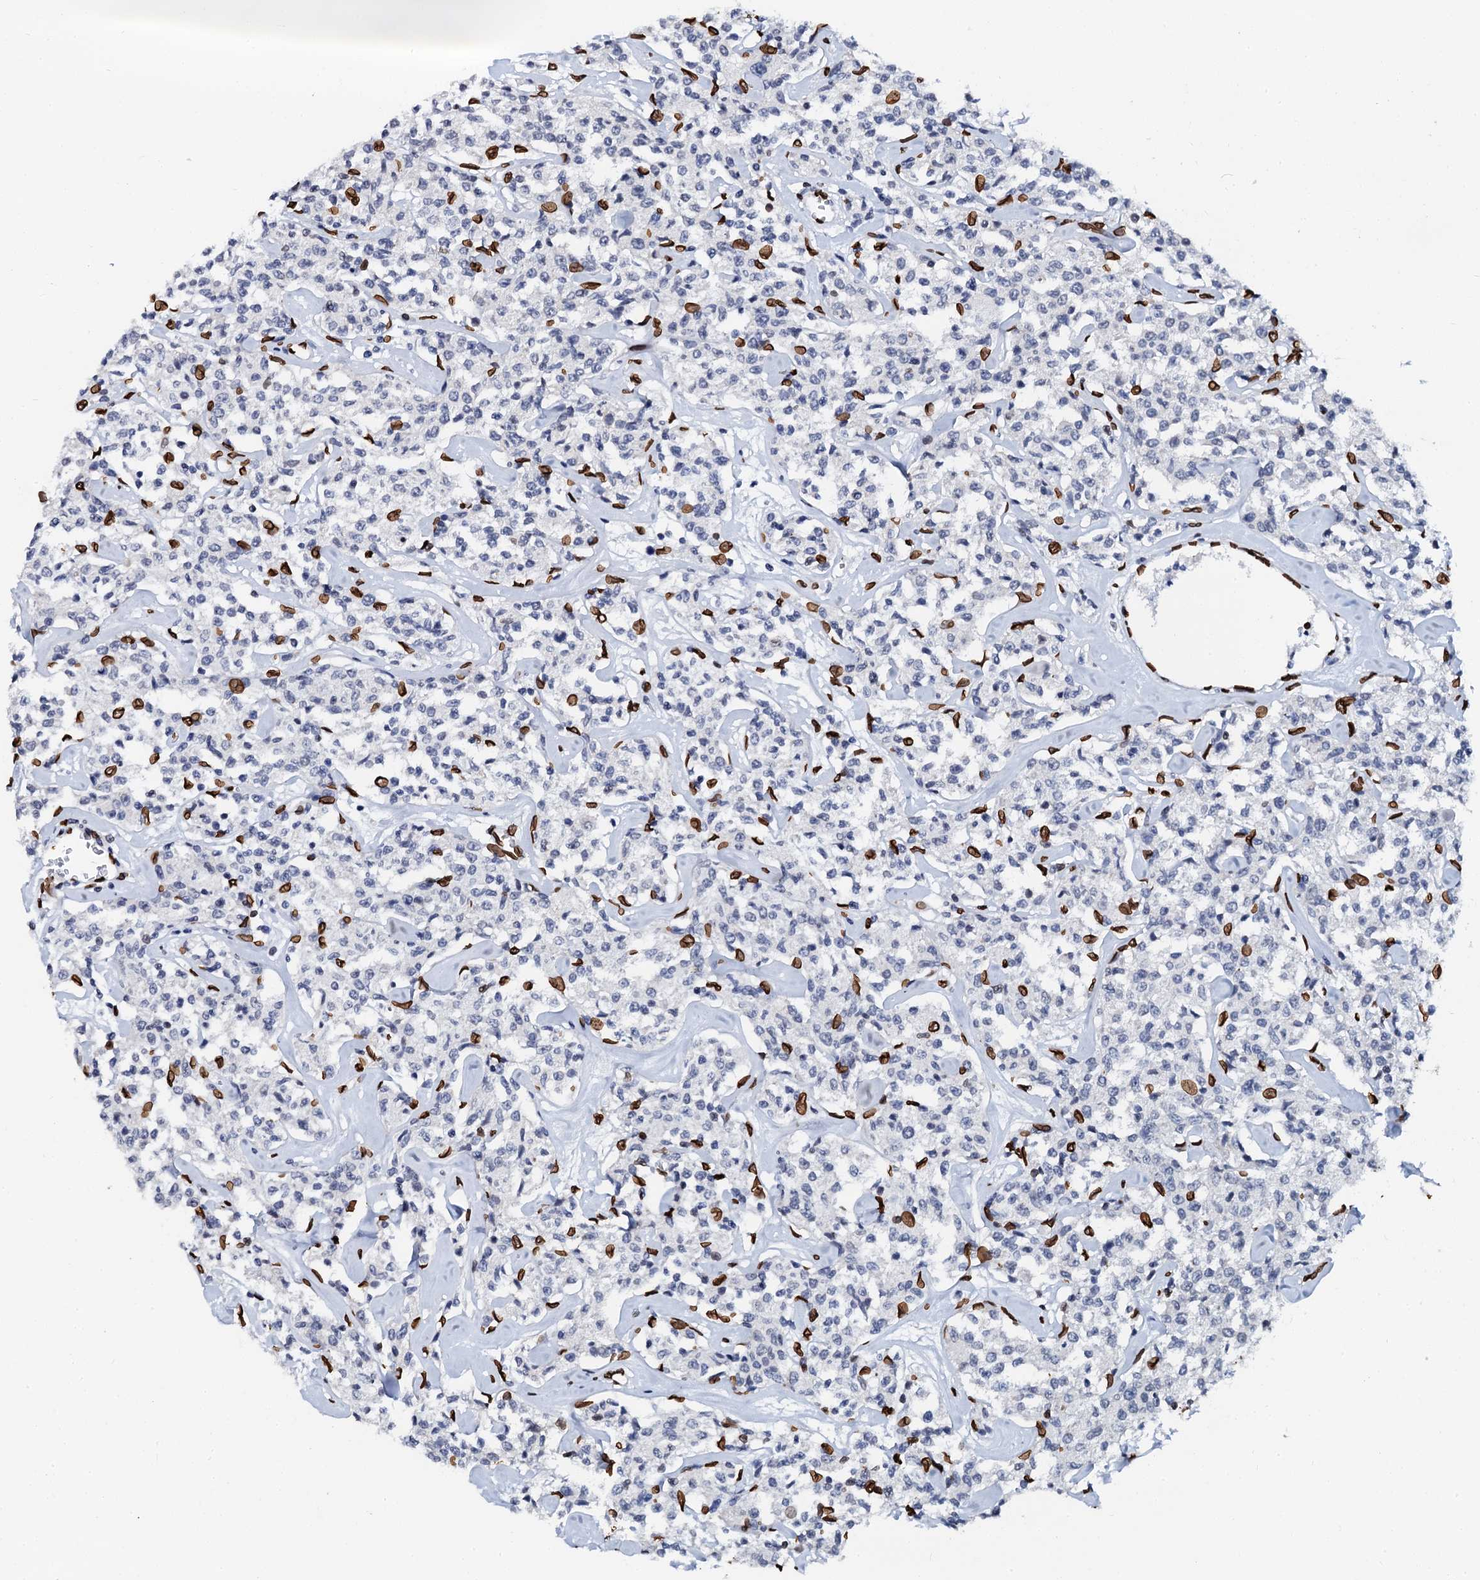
{"staining": {"intensity": "moderate", "quantity": "<25%", "location": "nuclear"}, "tissue": "lymphoma", "cell_type": "Tumor cells", "image_type": "cancer", "snomed": [{"axis": "morphology", "description": "Malignant lymphoma, non-Hodgkin's type, Low grade"}, {"axis": "topography", "description": "Small intestine"}], "caption": "IHC image of neoplastic tissue: human lymphoma stained using immunohistochemistry demonstrates low levels of moderate protein expression localized specifically in the nuclear of tumor cells, appearing as a nuclear brown color.", "gene": "KATNAL2", "patient": {"sex": "female", "age": 59}}